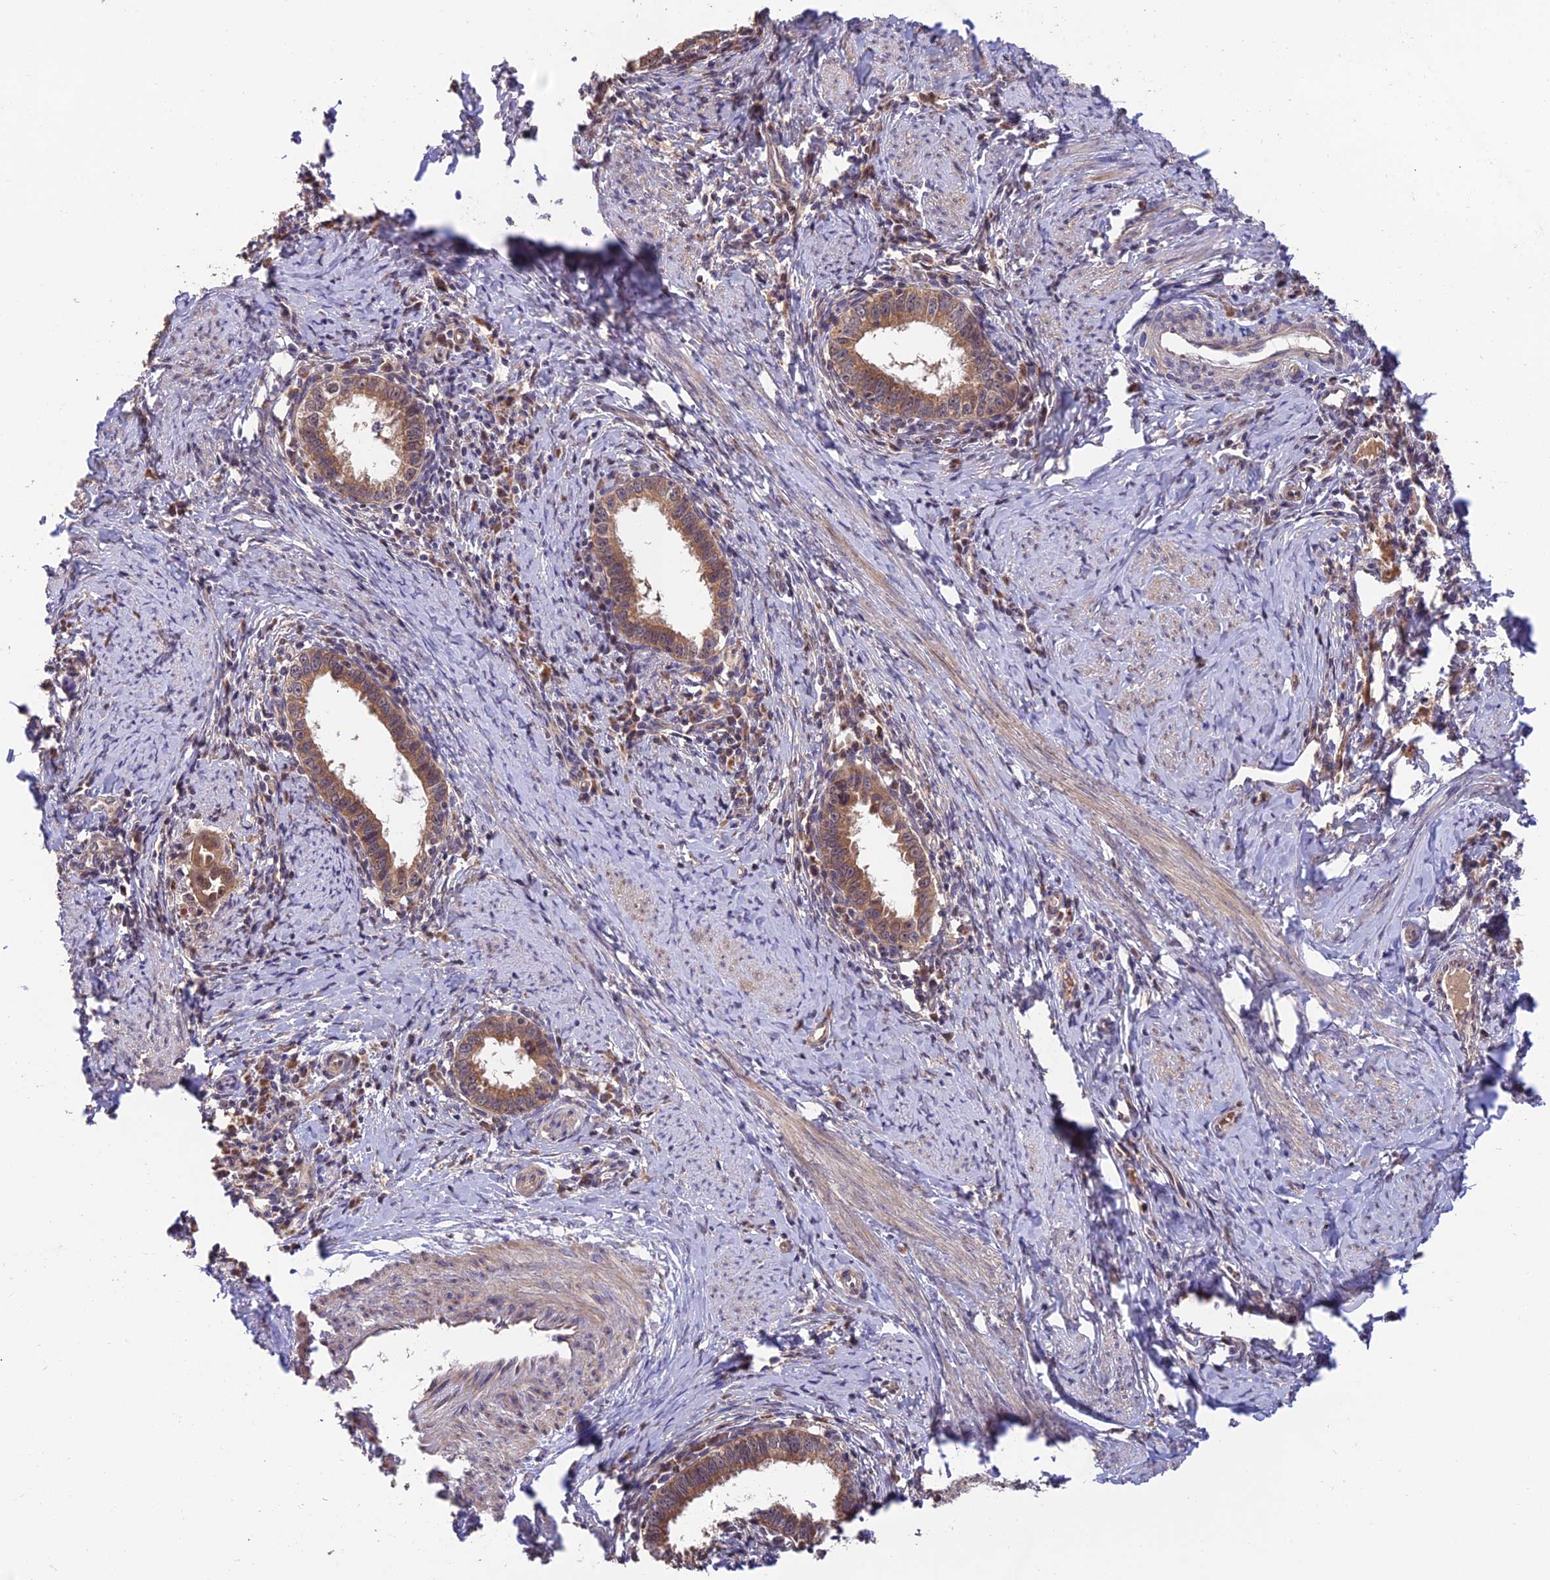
{"staining": {"intensity": "moderate", "quantity": ">75%", "location": "cytoplasmic/membranous"}, "tissue": "cervical cancer", "cell_type": "Tumor cells", "image_type": "cancer", "snomed": [{"axis": "morphology", "description": "Adenocarcinoma, NOS"}, {"axis": "topography", "description": "Cervix"}], "caption": "Immunohistochemistry (IHC) image of cervical cancer stained for a protein (brown), which reveals medium levels of moderate cytoplasmic/membranous staining in approximately >75% of tumor cells.", "gene": "MNS1", "patient": {"sex": "female", "age": 36}}